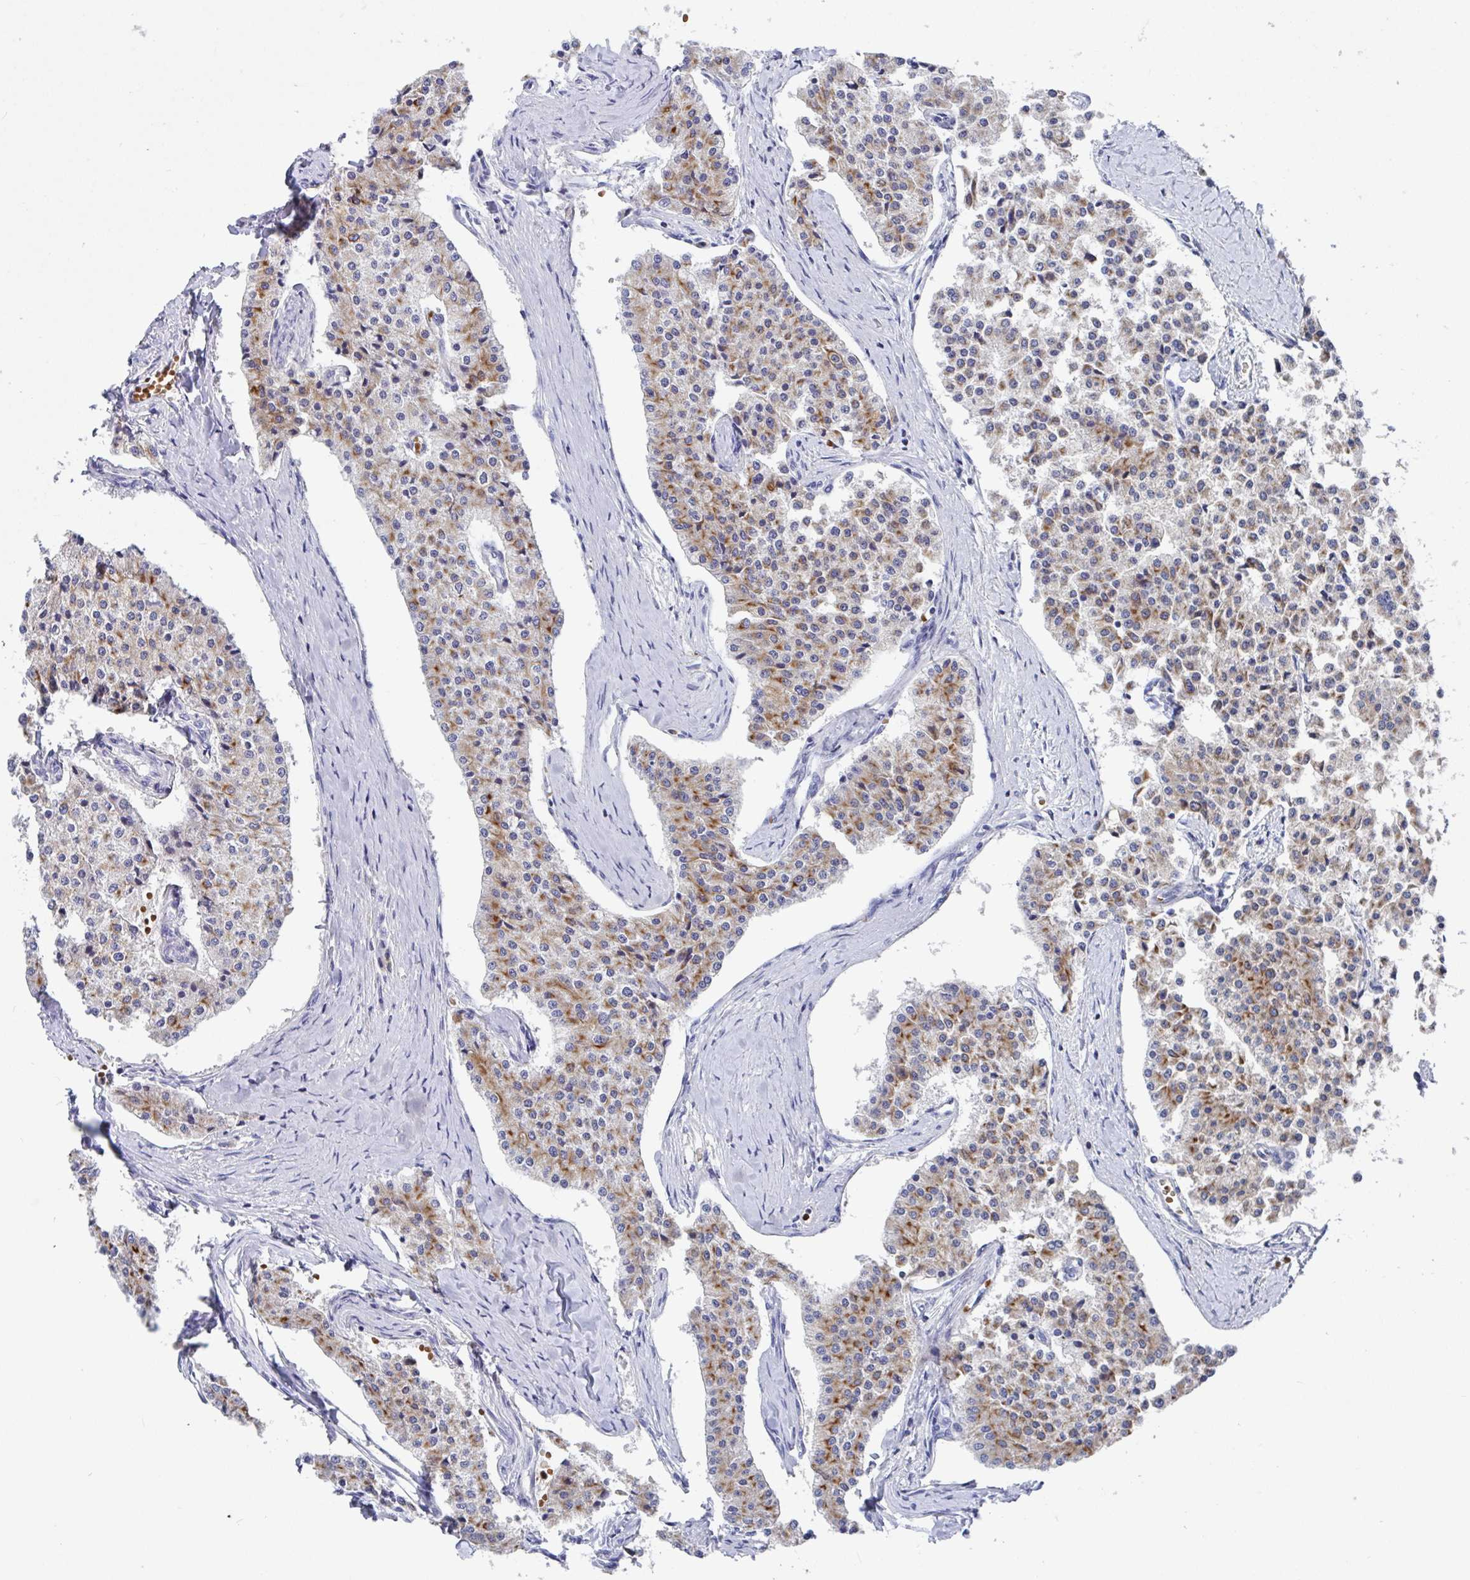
{"staining": {"intensity": "moderate", "quantity": ">75%", "location": "cytoplasmic/membranous"}, "tissue": "carcinoid", "cell_type": "Tumor cells", "image_type": "cancer", "snomed": [{"axis": "morphology", "description": "Carcinoid, malignant, NOS"}, {"axis": "topography", "description": "Colon"}], "caption": "Brown immunohistochemical staining in human carcinoid (malignant) displays moderate cytoplasmic/membranous staining in approximately >75% of tumor cells. (Brightfield microscopy of DAB IHC at high magnification).", "gene": "CLDN8", "patient": {"sex": "female", "age": 52}}